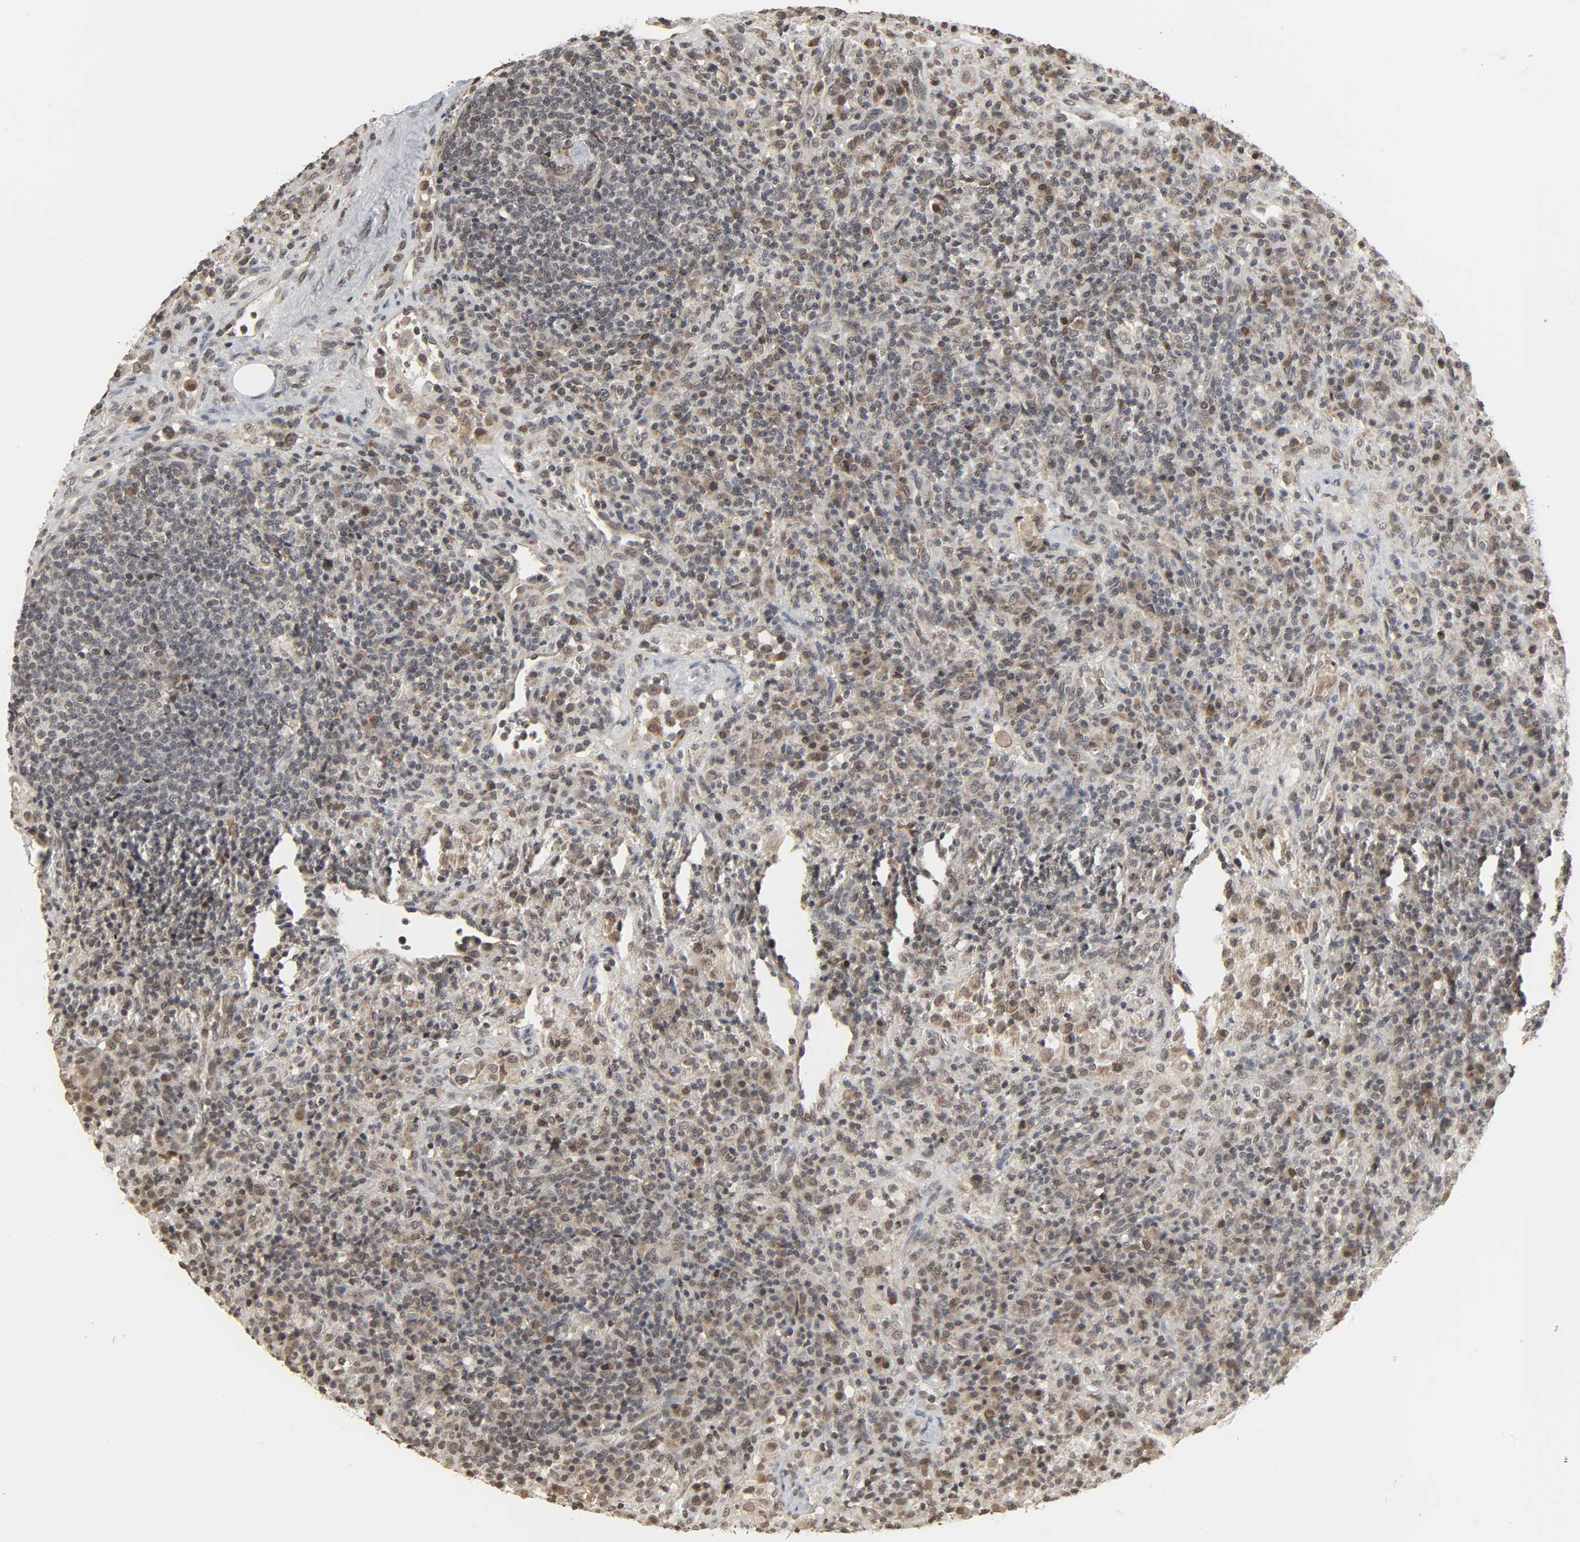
{"staining": {"intensity": "weak", "quantity": "25%-75%", "location": "cytoplasmic/membranous,nuclear"}, "tissue": "lymphoma", "cell_type": "Tumor cells", "image_type": "cancer", "snomed": [{"axis": "morphology", "description": "Hodgkin's disease, NOS"}, {"axis": "topography", "description": "Lymph node"}], "caption": "Human Hodgkin's disease stained with a protein marker exhibits weak staining in tumor cells.", "gene": "XRCC1", "patient": {"sex": "male", "age": 65}}